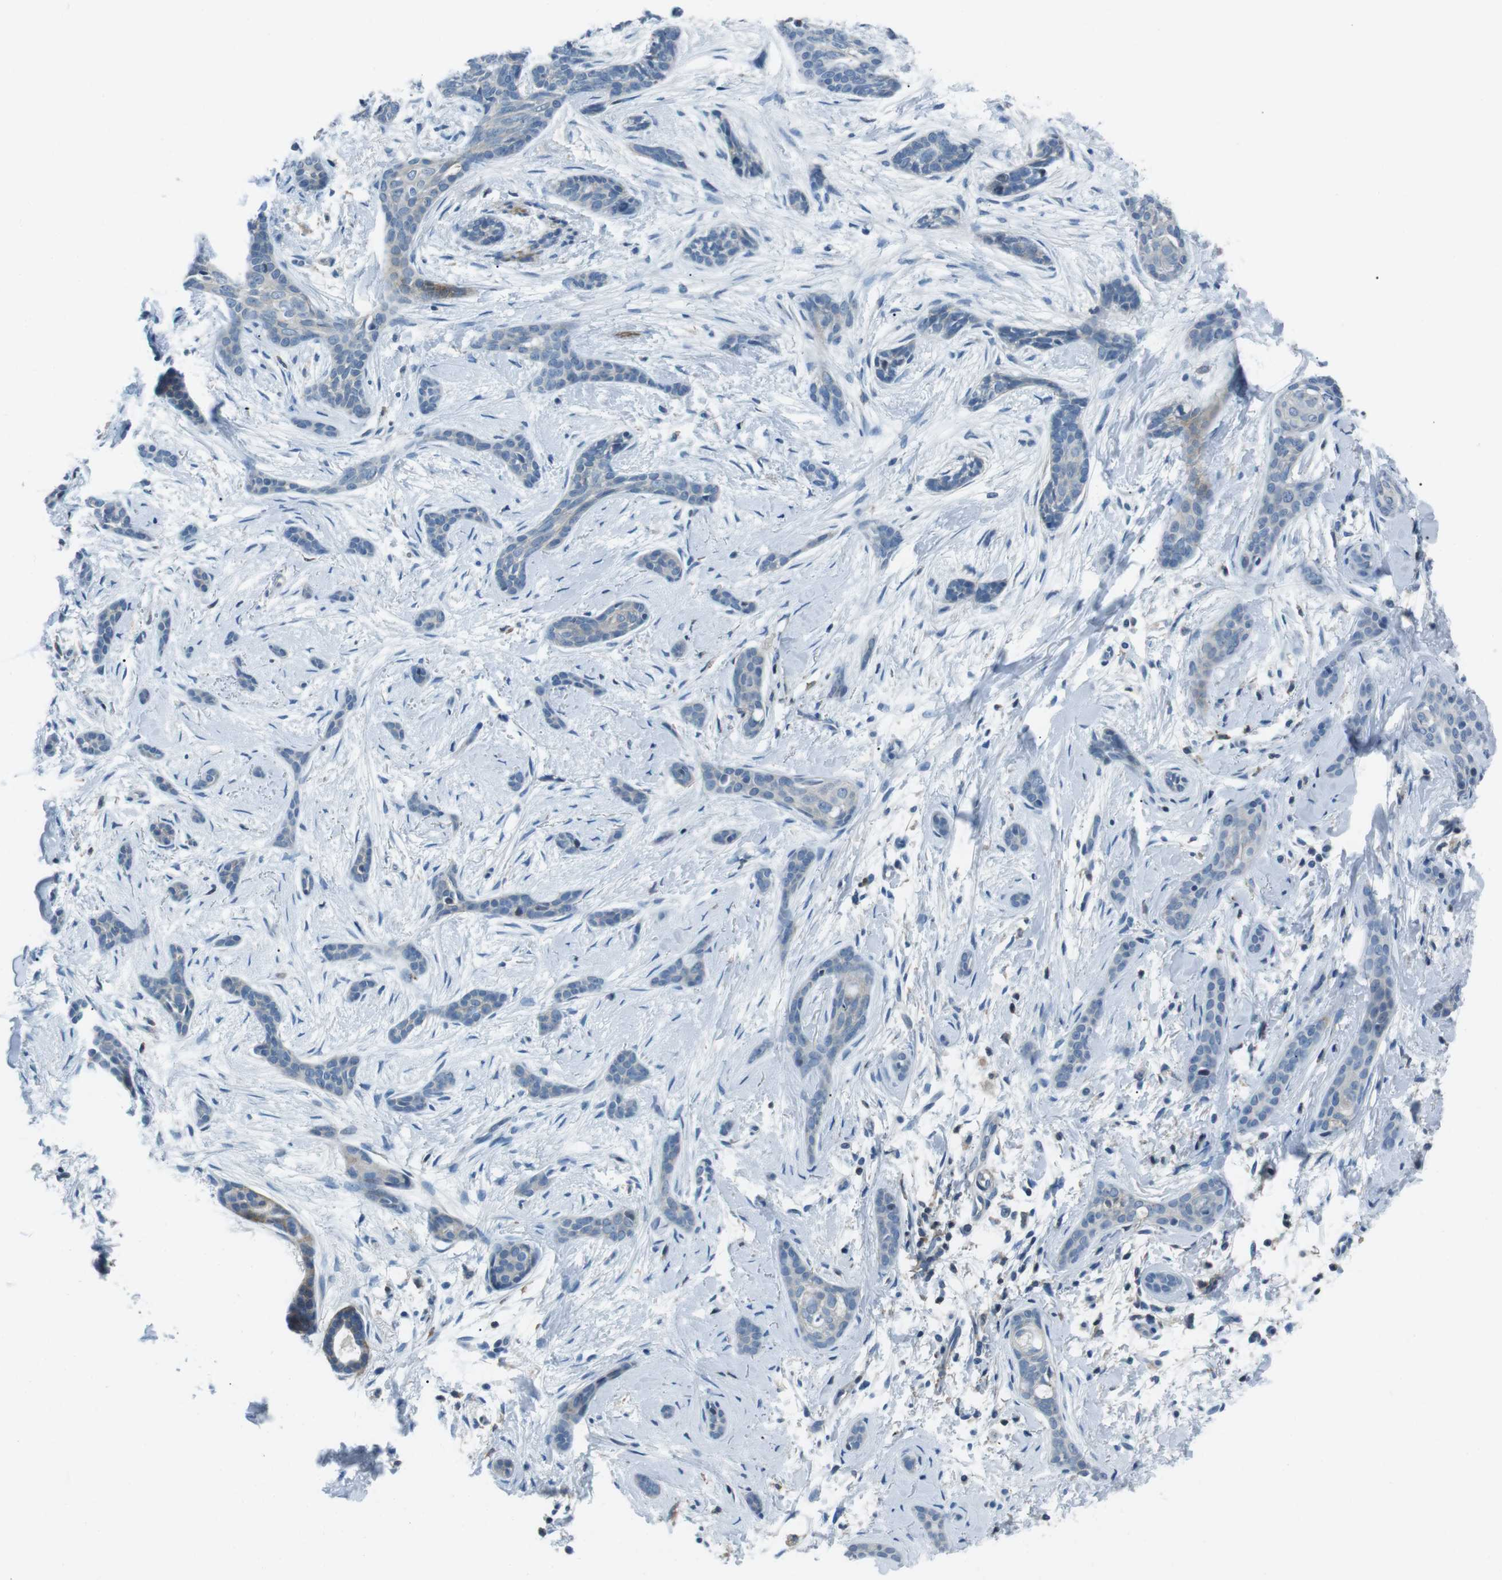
{"staining": {"intensity": "negative", "quantity": "none", "location": "none"}, "tissue": "skin cancer", "cell_type": "Tumor cells", "image_type": "cancer", "snomed": [{"axis": "morphology", "description": "Basal cell carcinoma"}, {"axis": "morphology", "description": "Adnexal tumor, benign"}, {"axis": "topography", "description": "Skin"}], "caption": "The image exhibits no staining of tumor cells in skin cancer (basal cell carcinoma). (Stains: DAB (3,3'-diaminobenzidine) immunohistochemistry with hematoxylin counter stain, Microscopy: brightfield microscopy at high magnification).", "gene": "ARVCF", "patient": {"sex": "female", "age": 42}}